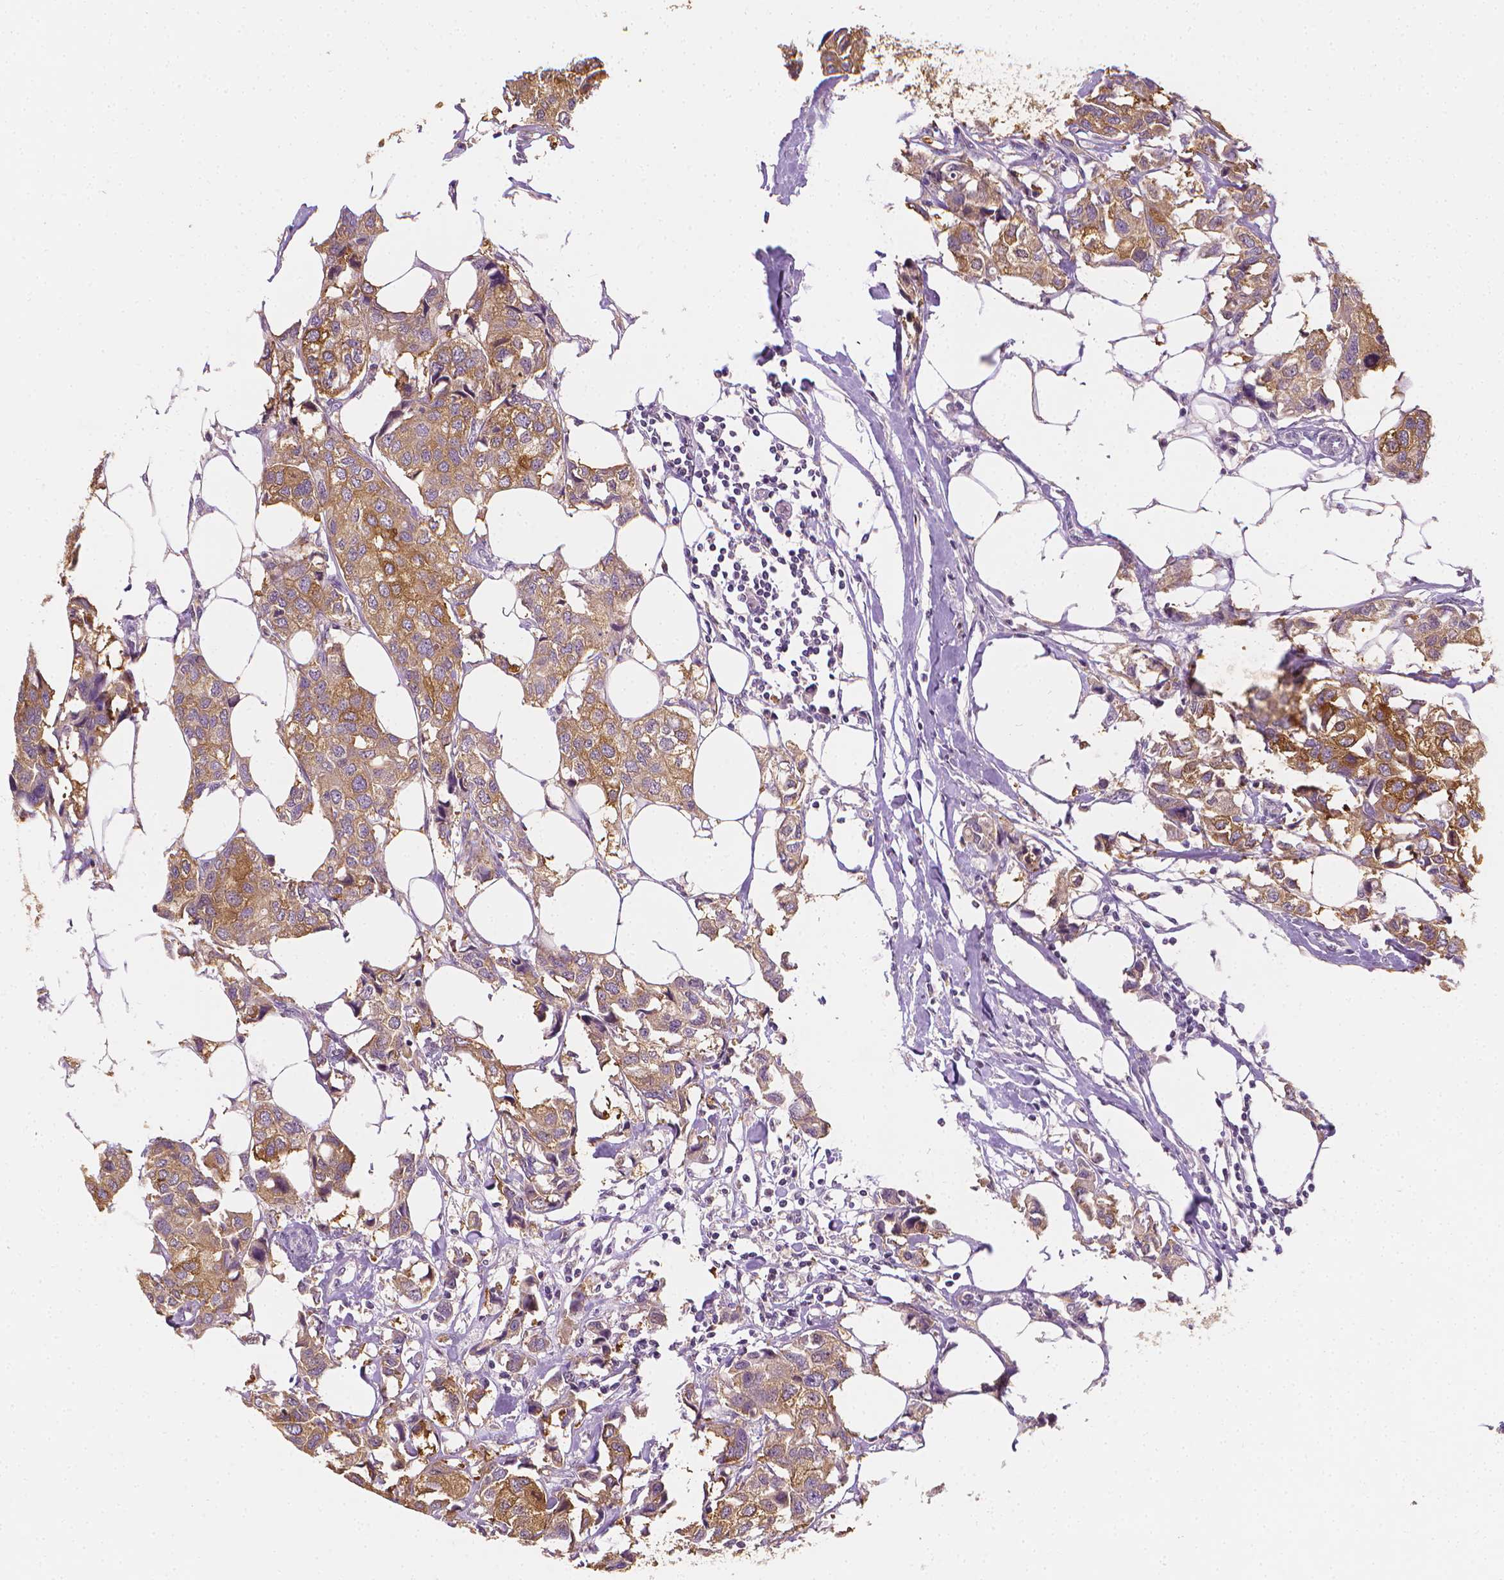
{"staining": {"intensity": "moderate", "quantity": ">75%", "location": "cytoplasmic/membranous"}, "tissue": "breast cancer", "cell_type": "Tumor cells", "image_type": "cancer", "snomed": [{"axis": "morphology", "description": "Duct carcinoma"}, {"axis": "topography", "description": "Breast"}], "caption": "This is an image of immunohistochemistry staining of breast intraductal carcinoma, which shows moderate staining in the cytoplasmic/membranous of tumor cells.", "gene": "FASN", "patient": {"sex": "female", "age": 80}}